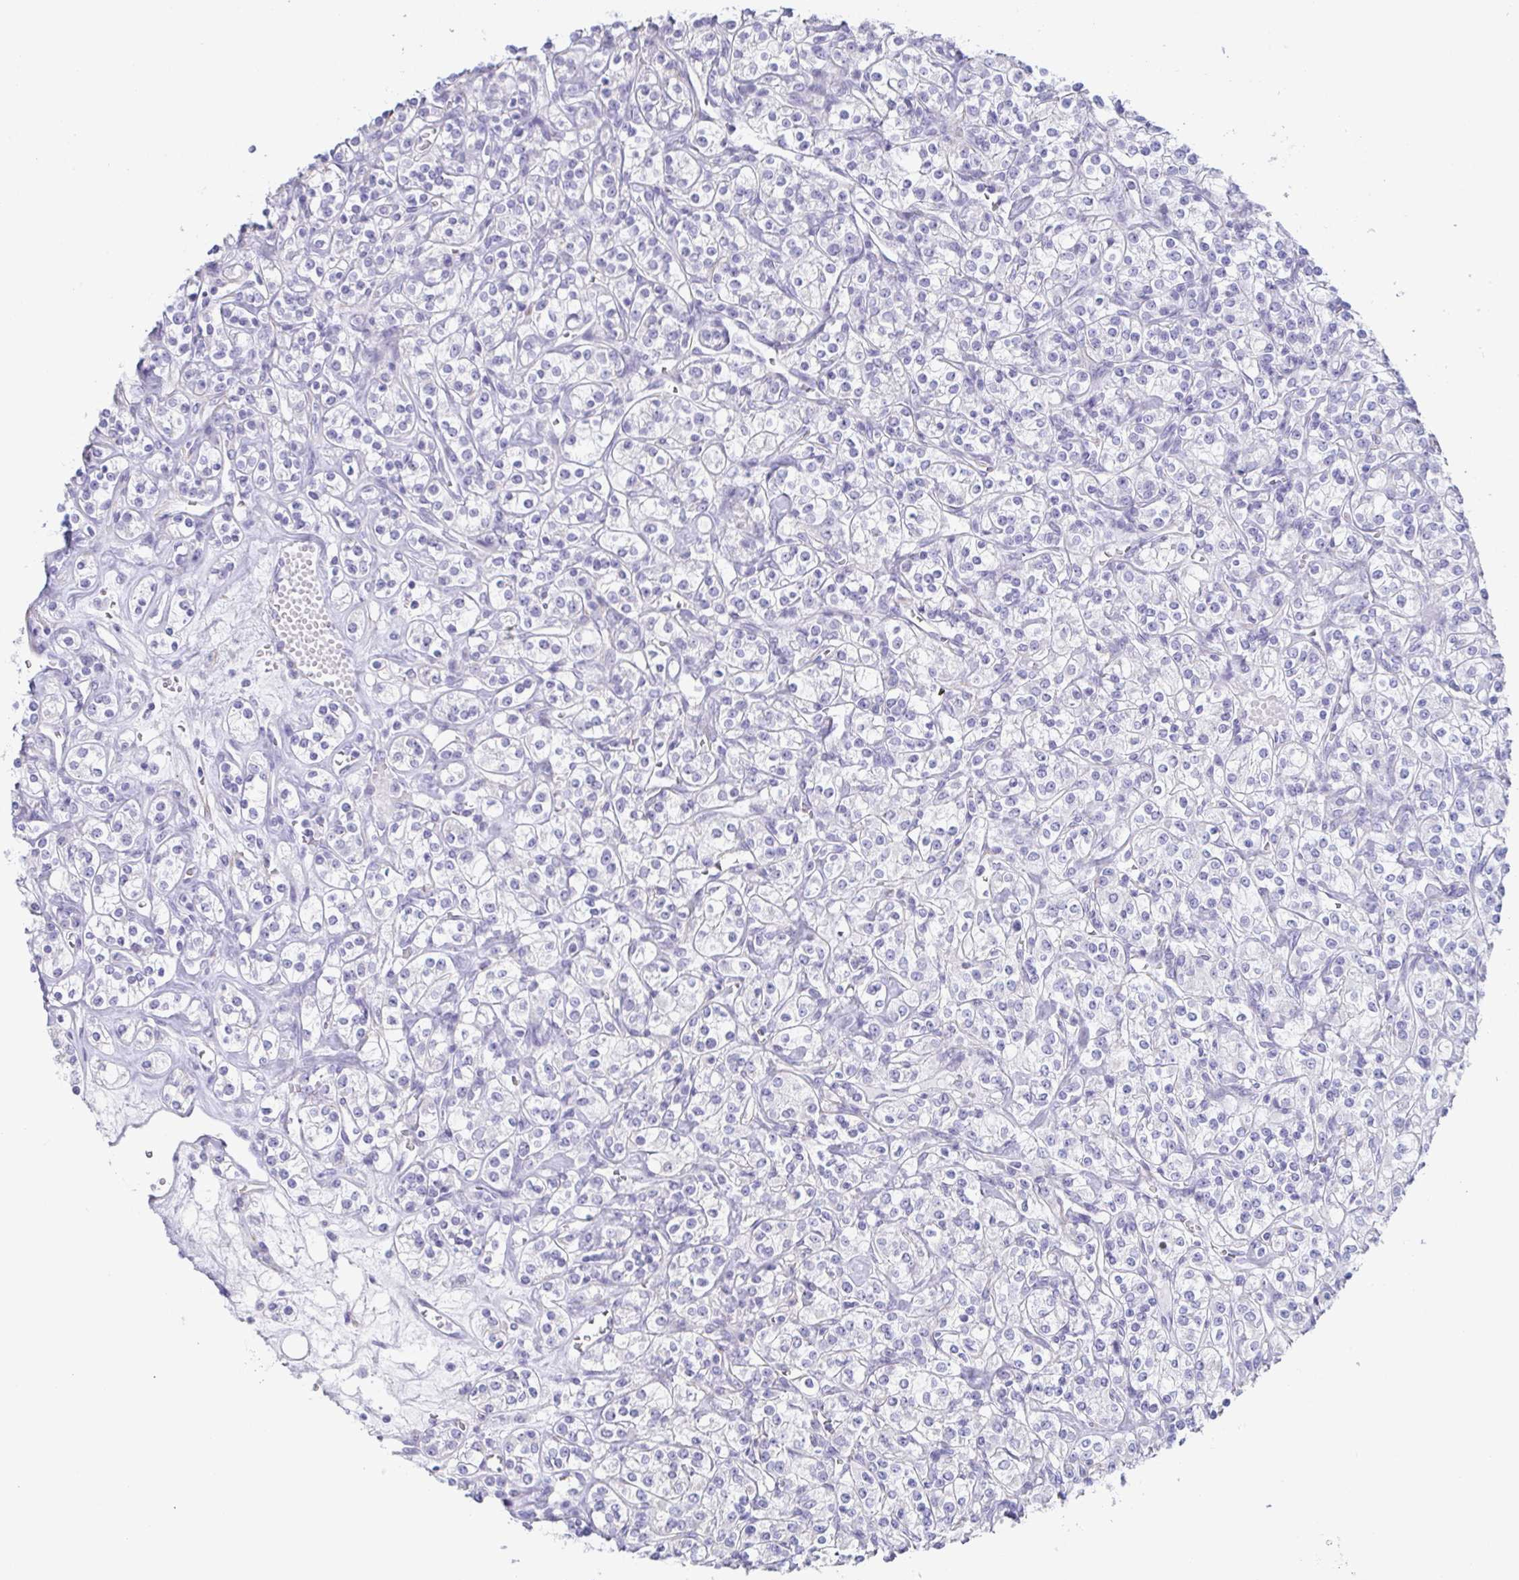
{"staining": {"intensity": "negative", "quantity": "none", "location": "none"}, "tissue": "renal cancer", "cell_type": "Tumor cells", "image_type": "cancer", "snomed": [{"axis": "morphology", "description": "Adenocarcinoma, NOS"}, {"axis": "topography", "description": "Kidney"}], "caption": "Immunohistochemistry of renal adenocarcinoma shows no expression in tumor cells.", "gene": "PRR27", "patient": {"sex": "male", "age": 77}}